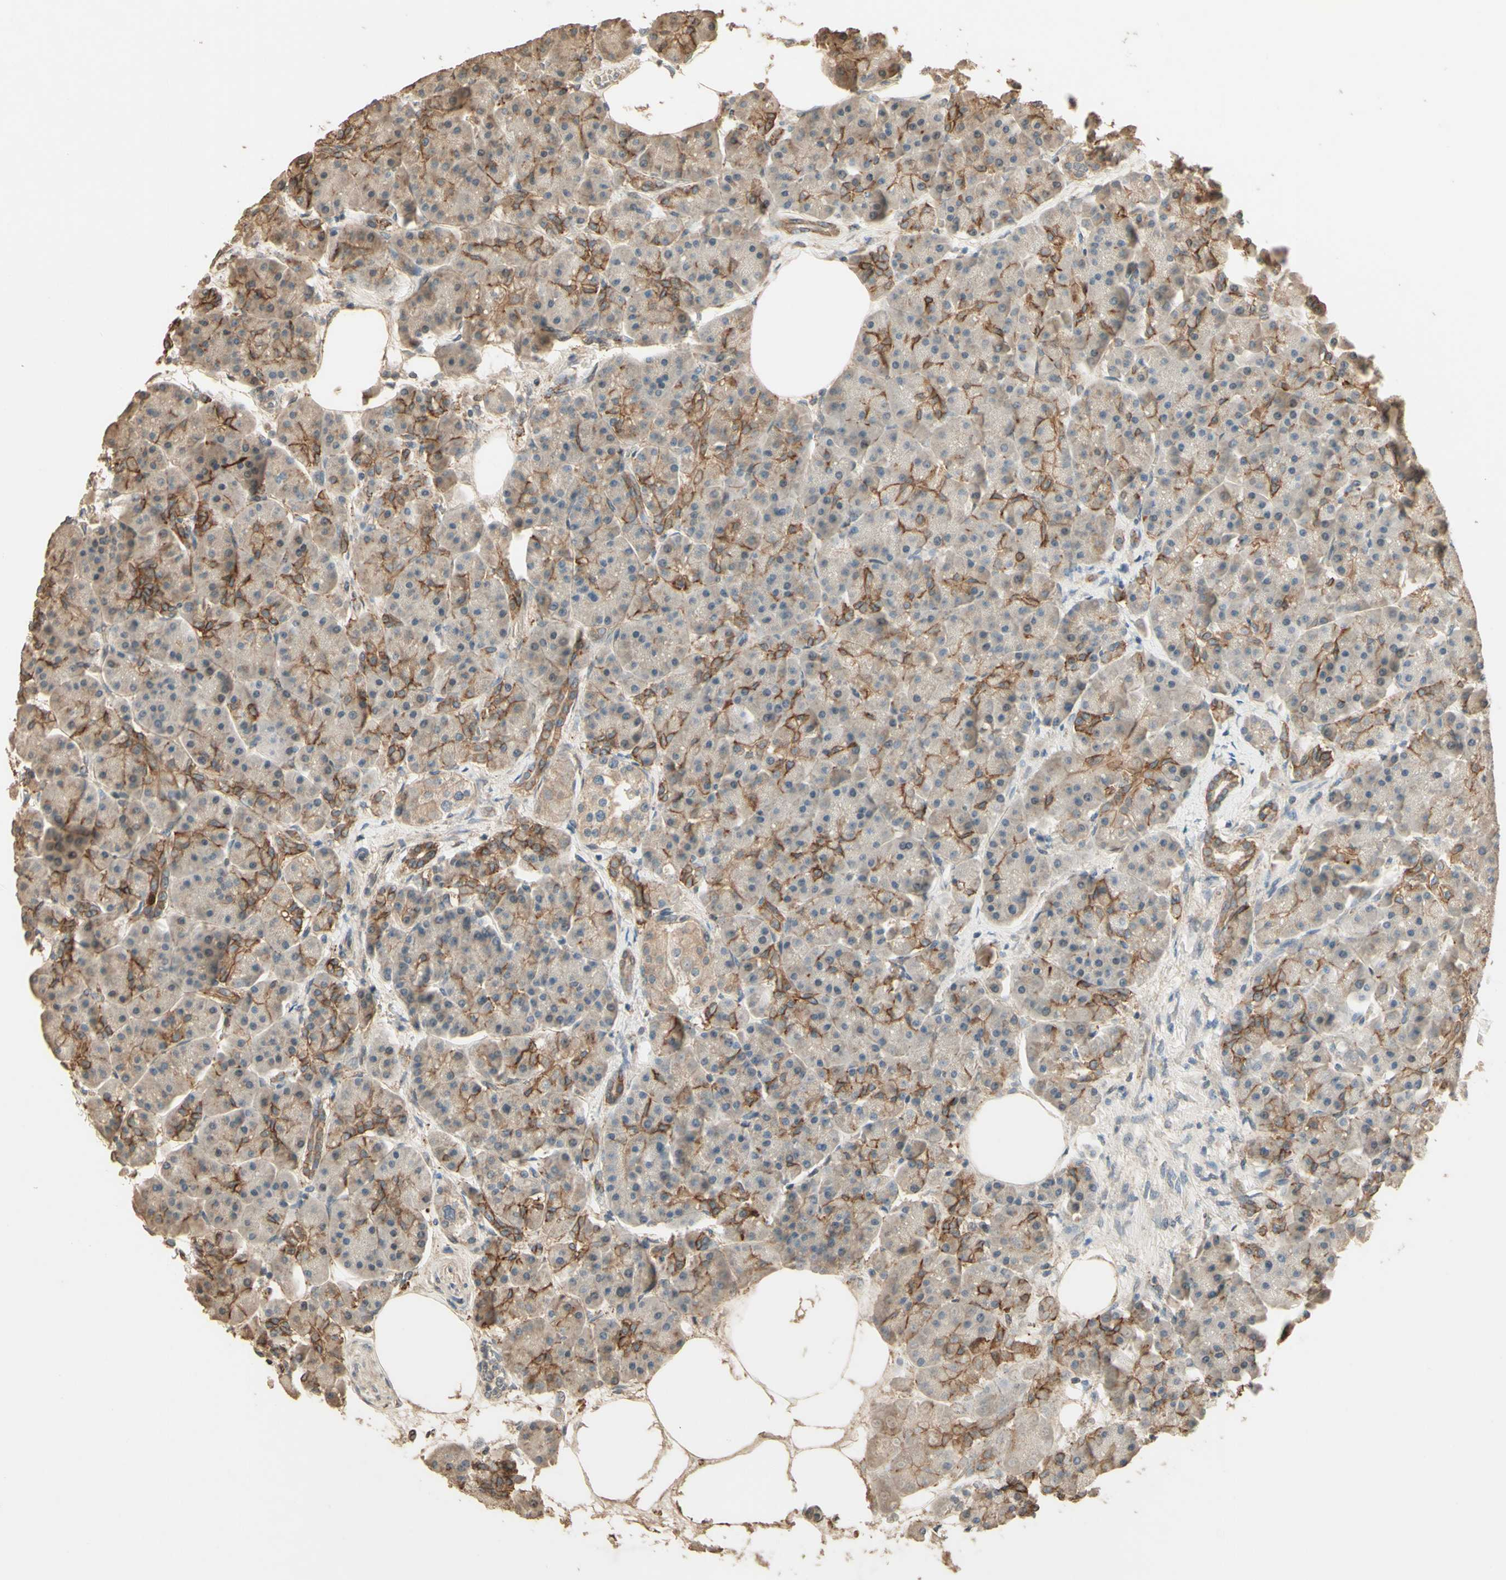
{"staining": {"intensity": "moderate", "quantity": ">75%", "location": "cytoplasmic/membranous"}, "tissue": "pancreas", "cell_type": "Exocrine glandular cells", "image_type": "normal", "snomed": [{"axis": "morphology", "description": "Normal tissue, NOS"}, {"axis": "topography", "description": "Pancreas"}], "caption": "Immunohistochemistry image of unremarkable human pancreas stained for a protein (brown), which demonstrates medium levels of moderate cytoplasmic/membranous positivity in approximately >75% of exocrine glandular cells.", "gene": "SMAD9", "patient": {"sex": "female", "age": 70}}